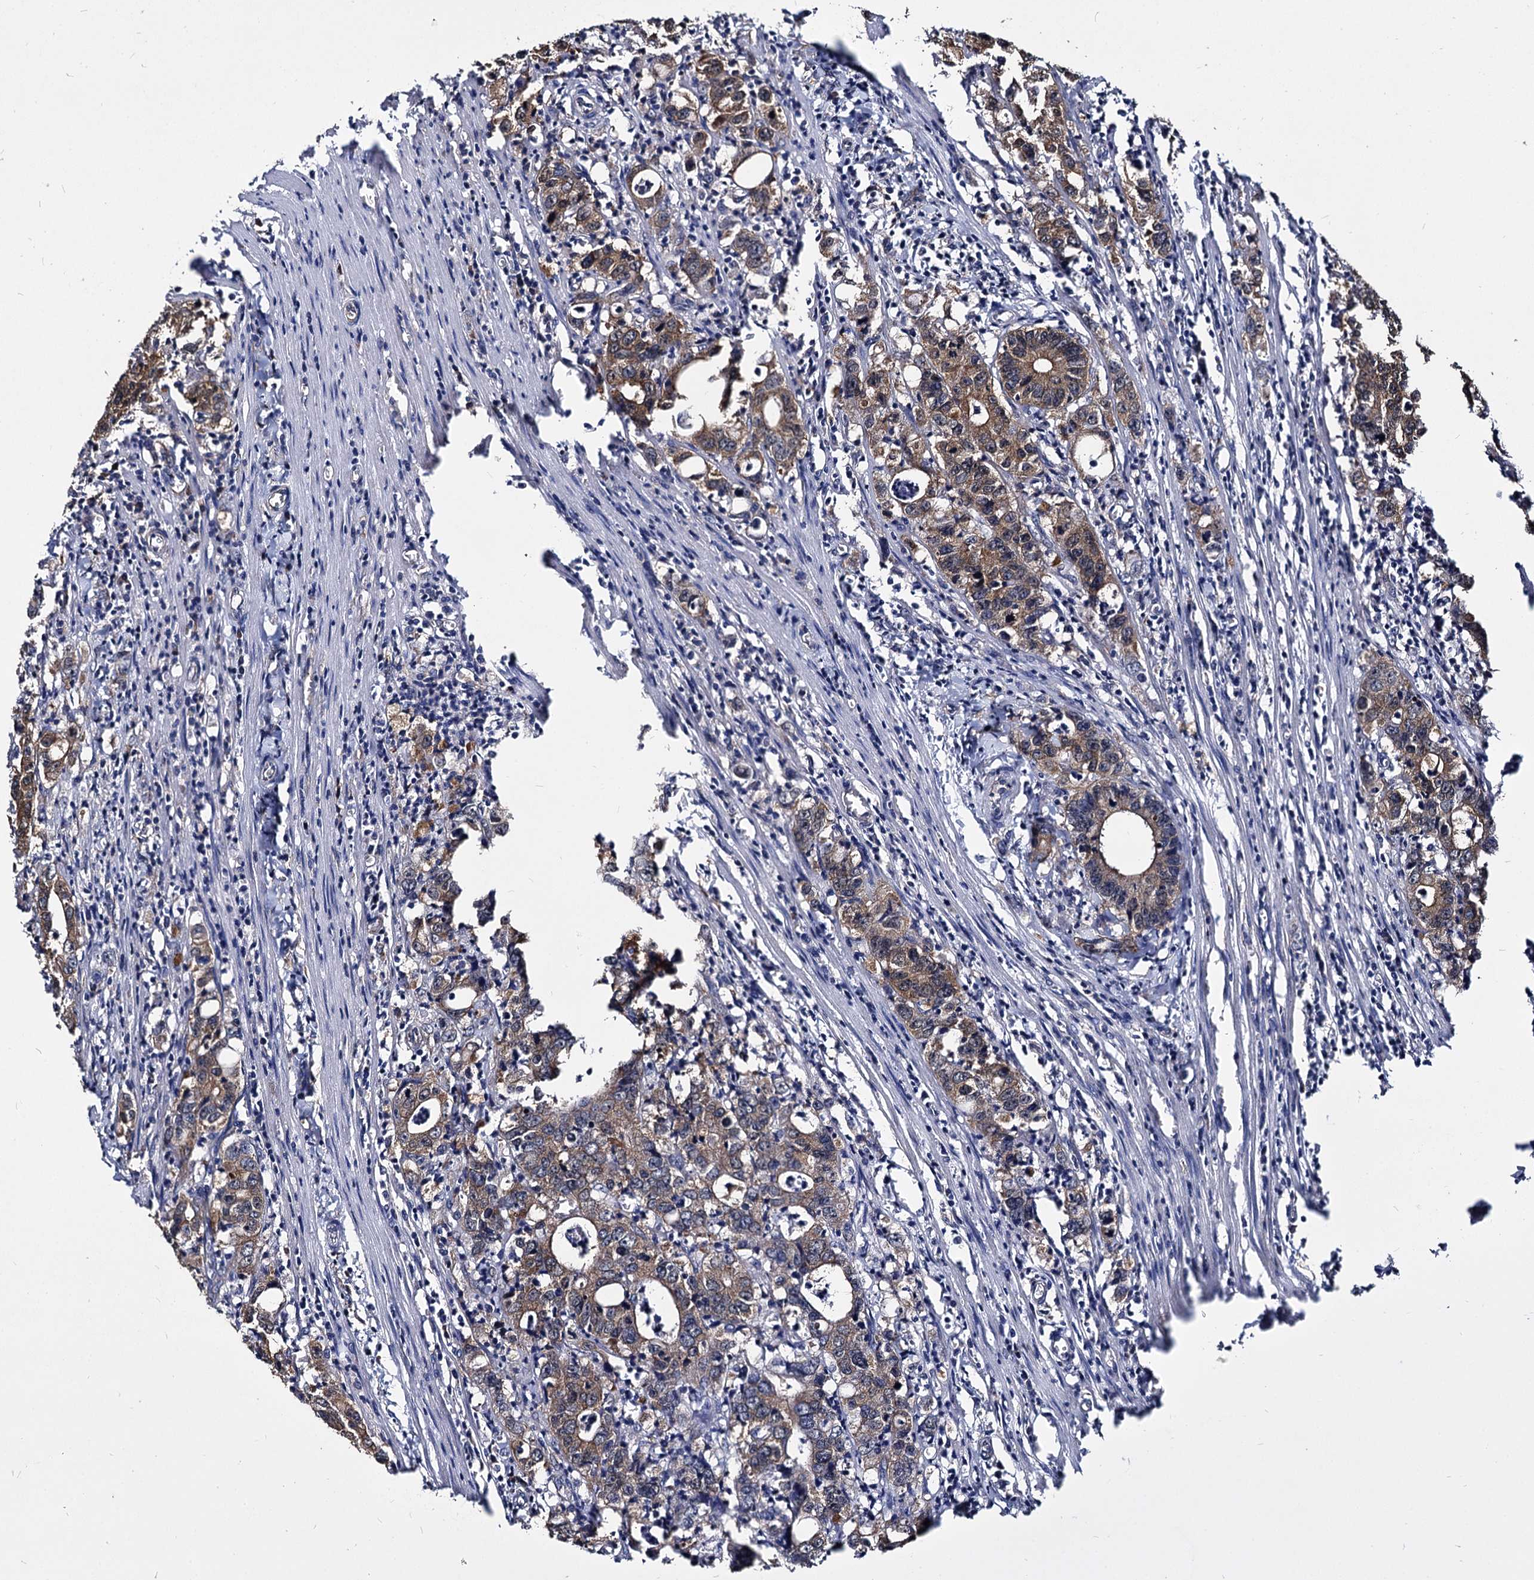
{"staining": {"intensity": "moderate", "quantity": ">75%", "location": "cytoplasmic/membranous"}, "tissue": "colorectal cancer", "cell_type": "Tumor cells", "image_type": "cancer", "snomed": [{"axis": "morphology", "description": "Adenocarcinoma, NOS"}, {"axis": "topography", "description": "Colon"}], "caption": "Brown immunohistochemical staining in colorectal cancer (adenocarcinoma) shows moderate cytoplasmic/membranous expression in about >75% of tumor cells.", "gene": "NME1", "patient": {"sex": "female", "age": 75}}